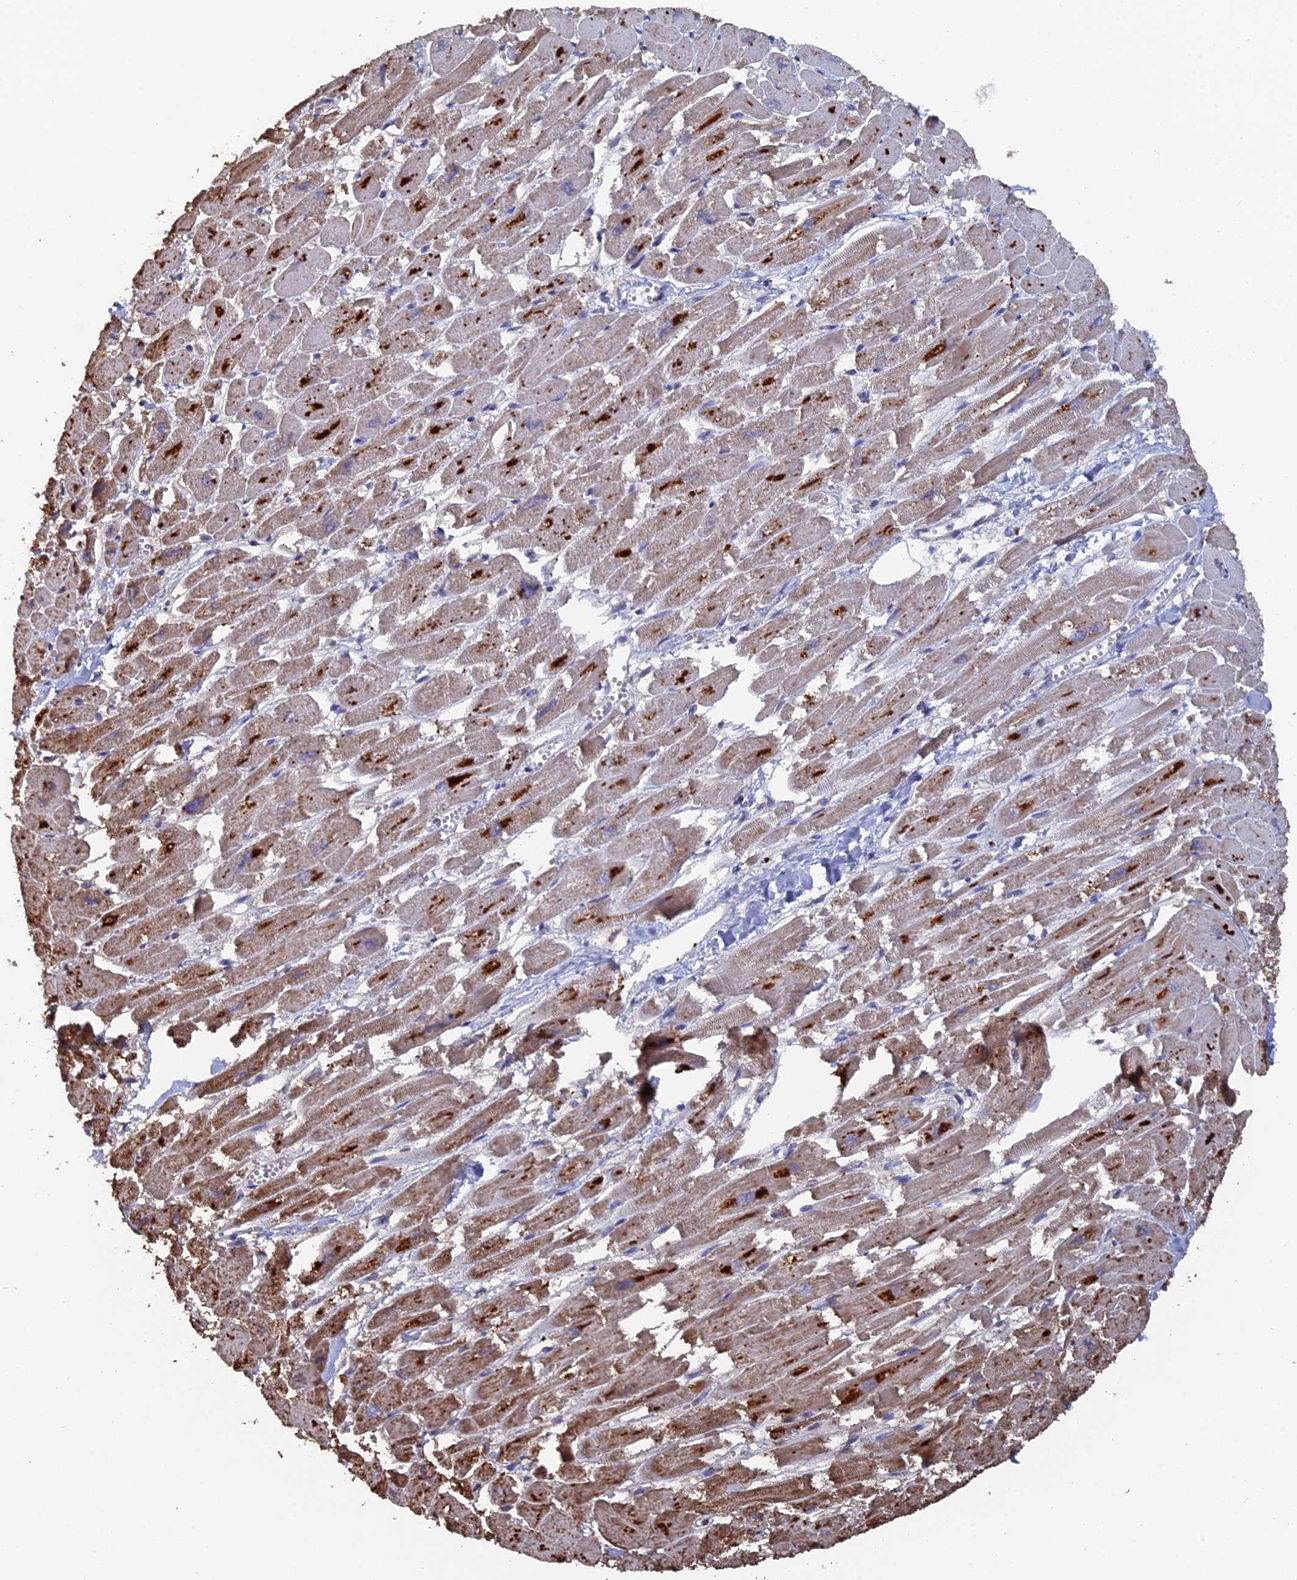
{"staining": {"intensity": "moderate", "quantity": "25%-75%", "location": "cytoplasmic/membranous"}, "tissue": "heart muscle", "cell_type": "Cardiomyocytes", "image_type": "normal", "snomed": [{"axis": "morphology", "description": "Normal tissue, NOS"}, {"axis": "topography", "description": "Heart"}], "caption": "Normal heart muscle shows moderate cytoplasmic/membranous staining in about 25%-75% of cardiomyocytes.", "gene": "SMG9", "patient": {"sex": "male", "age": 54}}